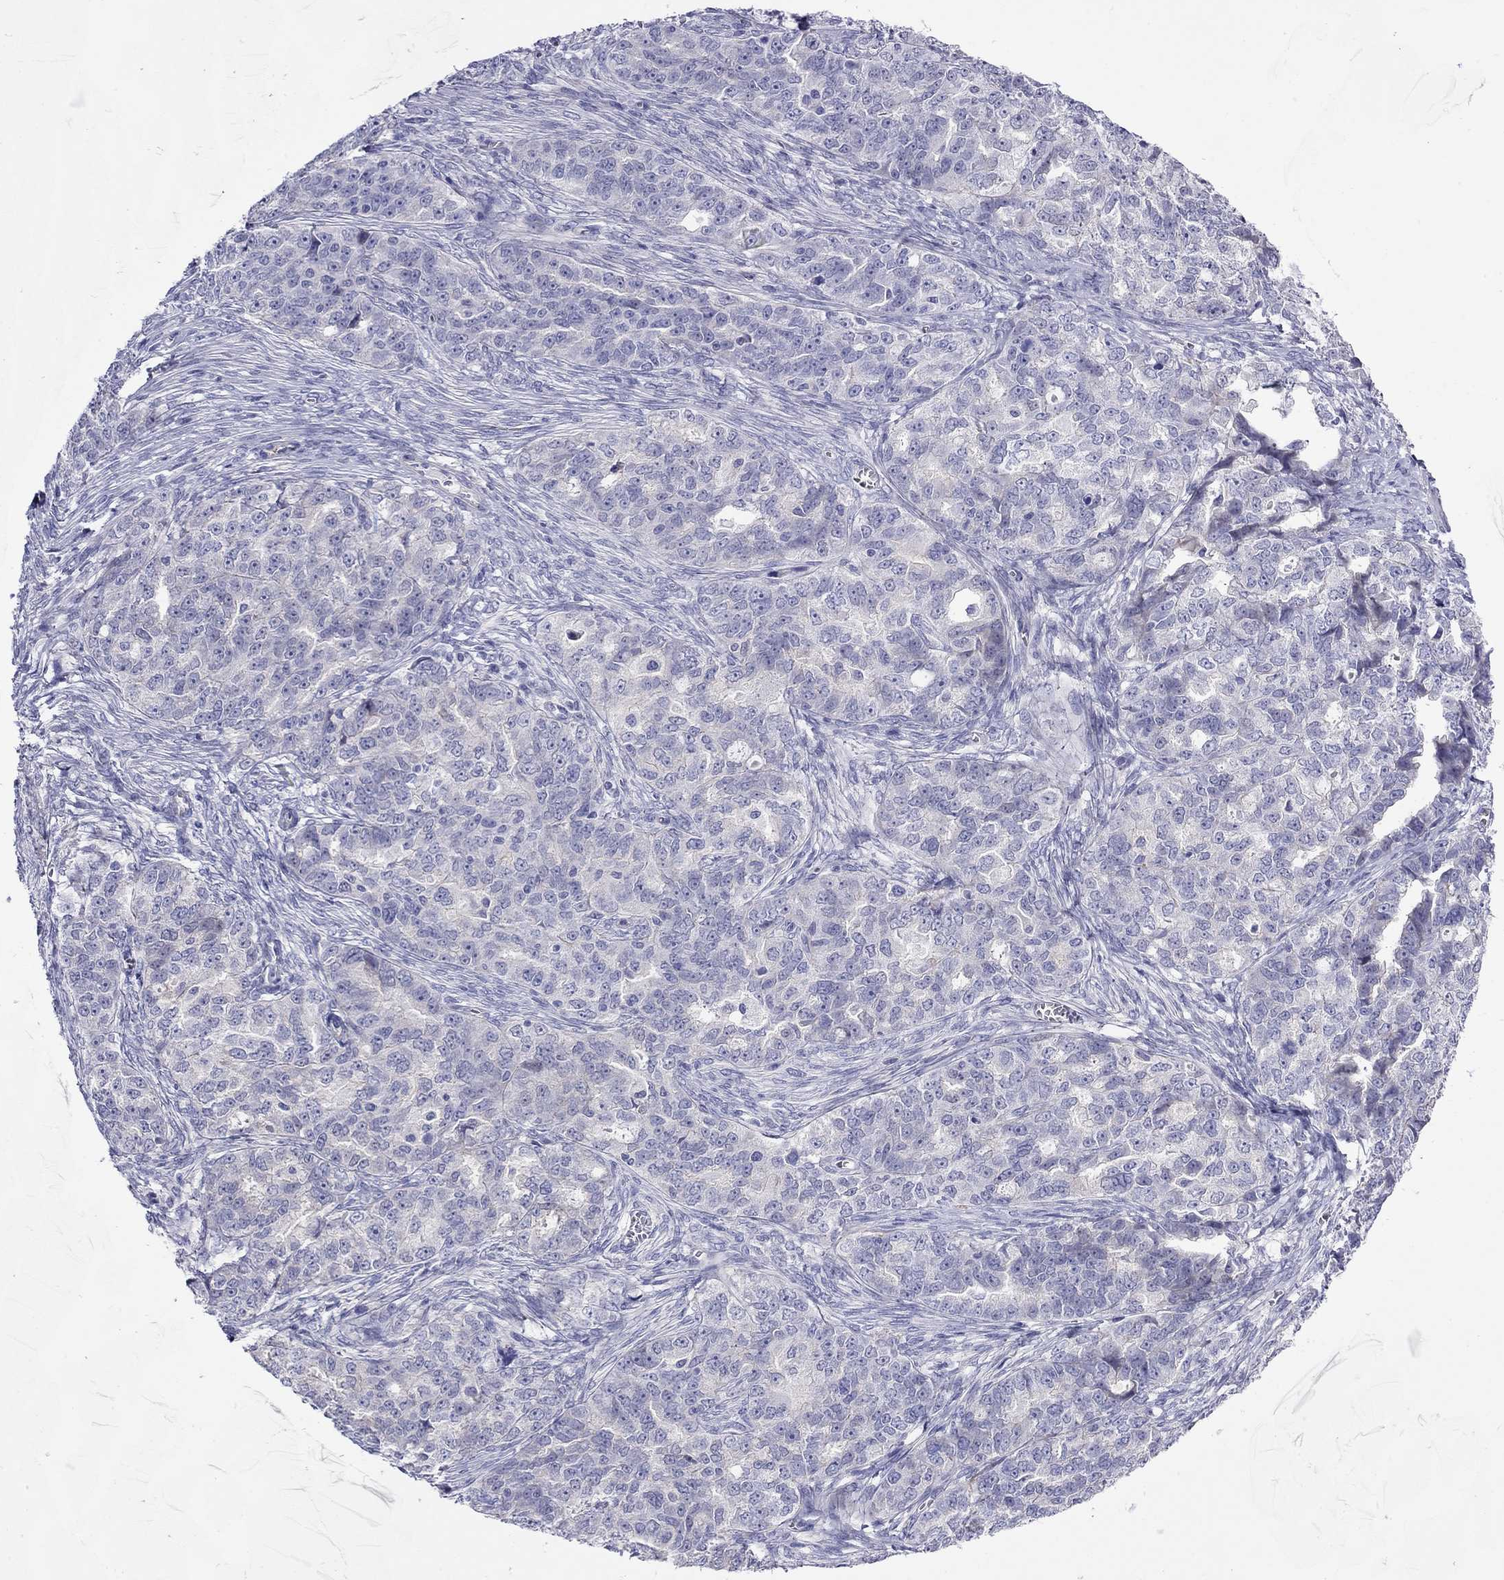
{"staining": {"intensity": "negative", "quantity": "none", "location": "none"}, "tissue": "ovarian cancer", "cell_type": "Tumor cells", "image_type": "cancer", "snomed": [{"axis": "morphology", "description": "Cystadenocarcinoma, serous, NOS"}, {"axis": "topography", "description": "Ovary"}], "caption": "High power microscopy micrograph of an IHC image of ovarian cancer (serous cystadenocarcinoma), revealing no significant staining in tumor cells. (Stains: DAB (3,3'-diaminobenzidine) immunohistochemistry (IHC) with hematoxylin counter stain, Microscopy: brightfield microscopy at high magnification).", "gene": "MGAT4C", "patient": {"sex": "female", "age": 51}}